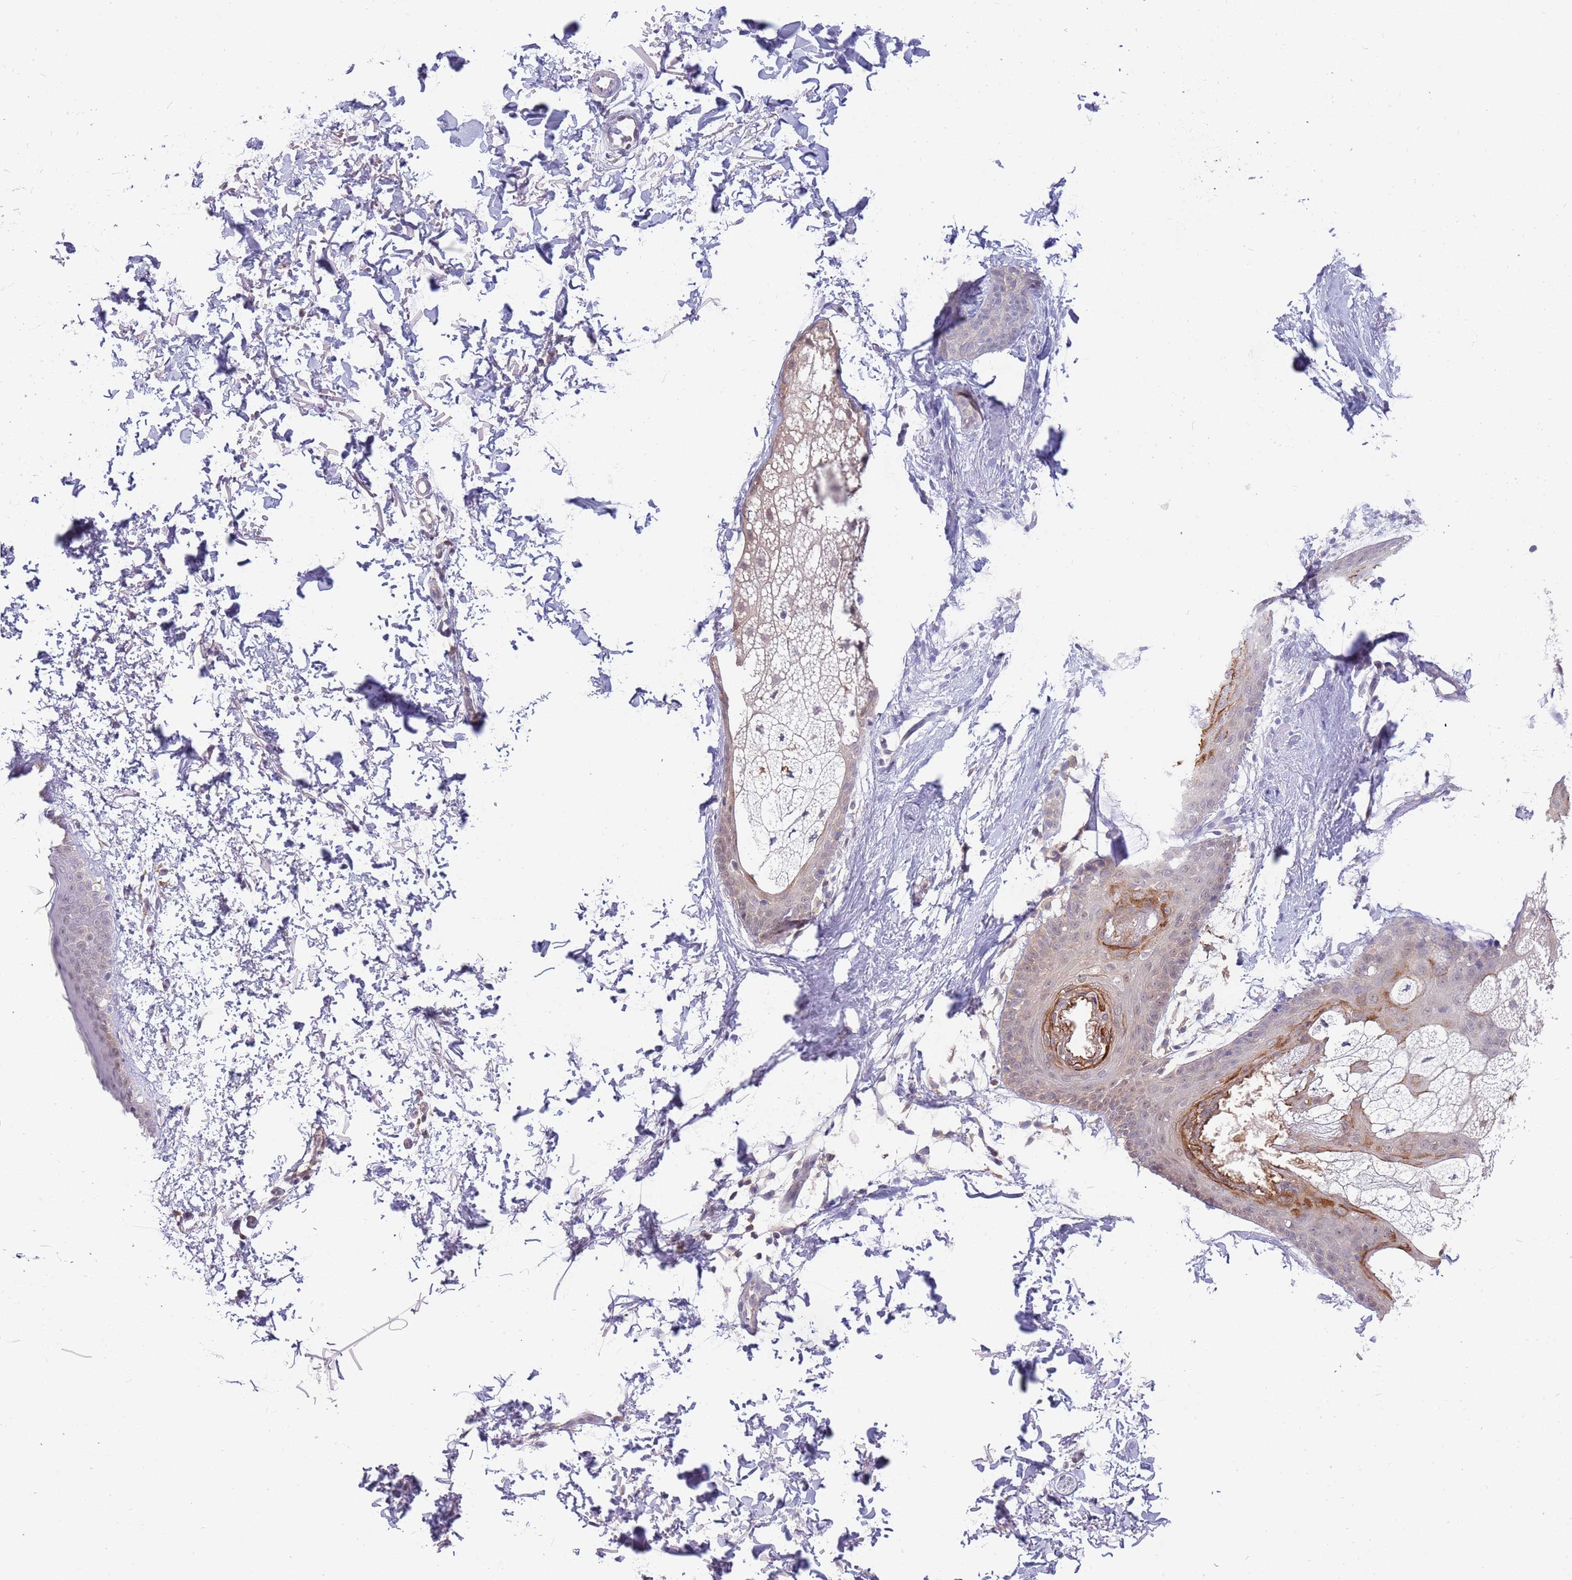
{"staining": {"intensity": "negative", "quantity": "none", "location": "none"}, "tissue": "skin", "cell_type": "Fibroblasts", "image_type": "normal", "snomed": [{"axis": "morphology", "description": "Normal tissue, NOS"}, {"axis": "topography", "description": "Skin"}], "caption": "DAB immunohistochemical staining of normal skin exhibits no significant positivity in fibroblasts.", "gene": "AP5S1", "patient": {"sex": "male", "age": 66}}